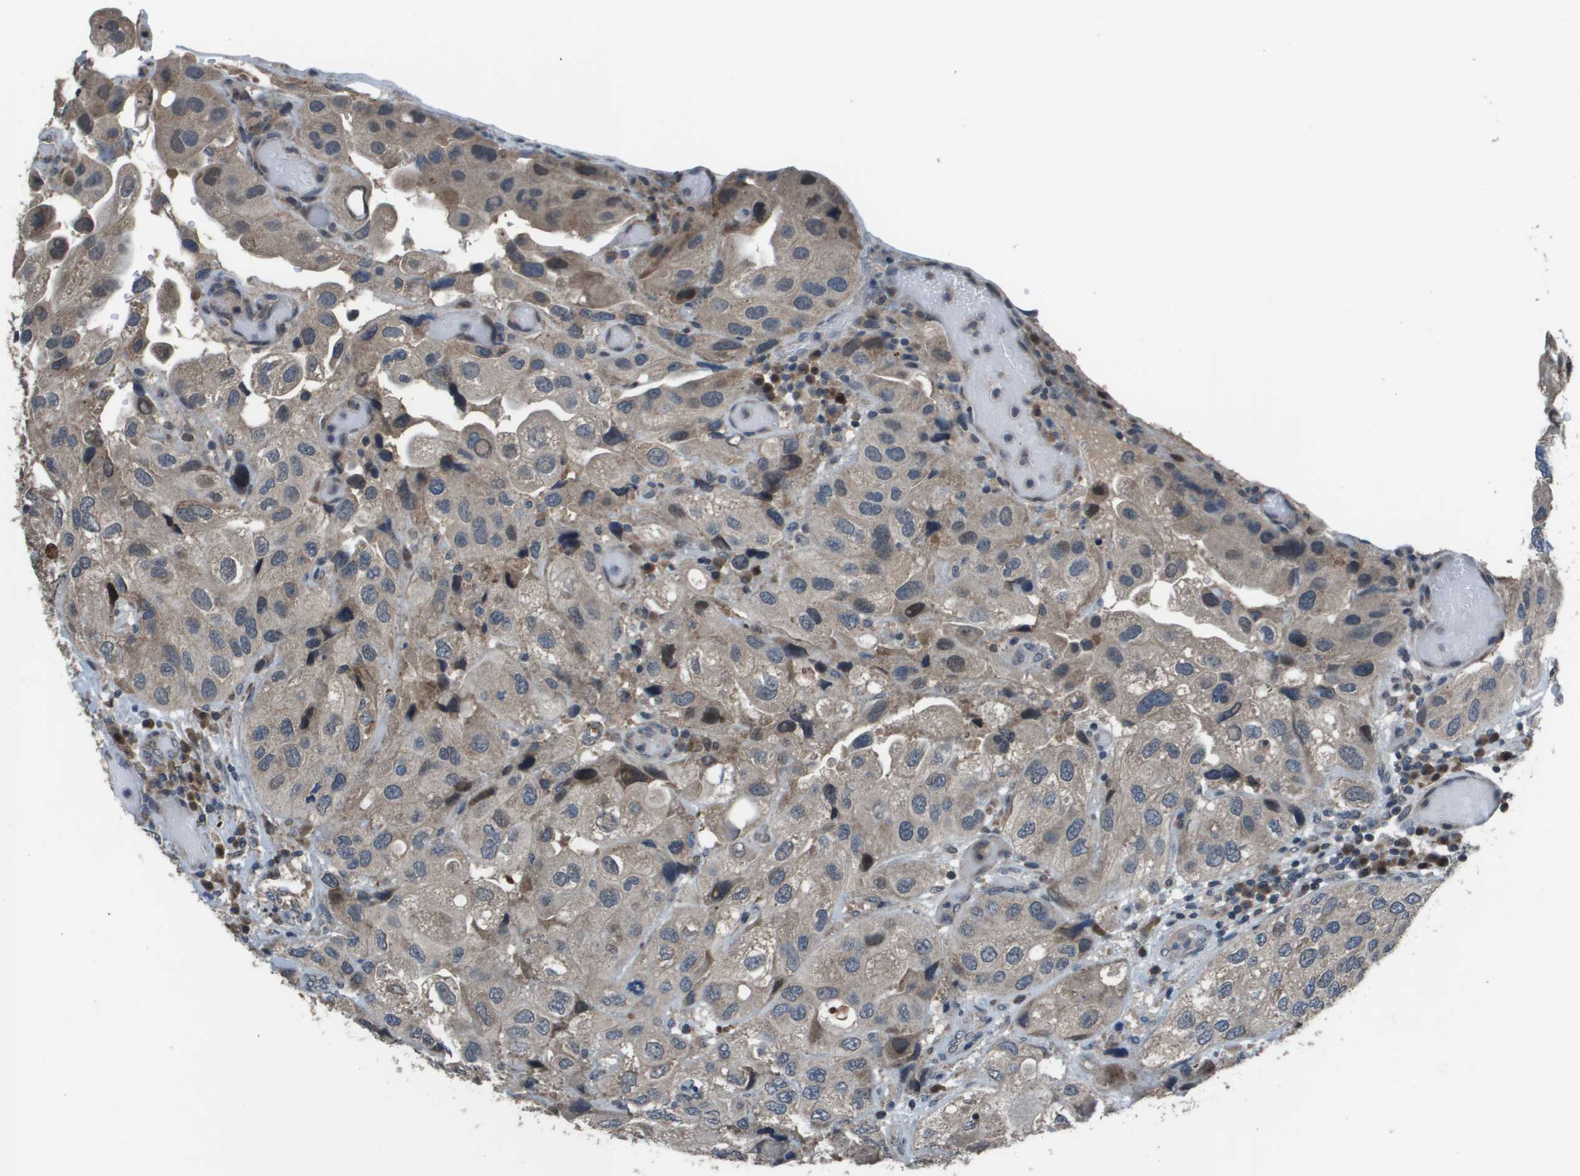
{"staining": {"intensity": "weak", "quantity": "<25%", "location": "cytoplasmic/membranous"}, "tissue": "urothelial cancer", "cell_type": "Tumor cells", "image_type": "cancer", "snomed": [{"axis": "morphology", "description": "Urothelial carcinoma, High grade"}, {"axis": "topography", "description": "Urinary bladder"}], "caption": "The micrograph exhibits no staining of tumor cells in high-grade urothelial carcinoma.", "gene": "GOSR2", "patient": {"sex": "female", "age": 64}}